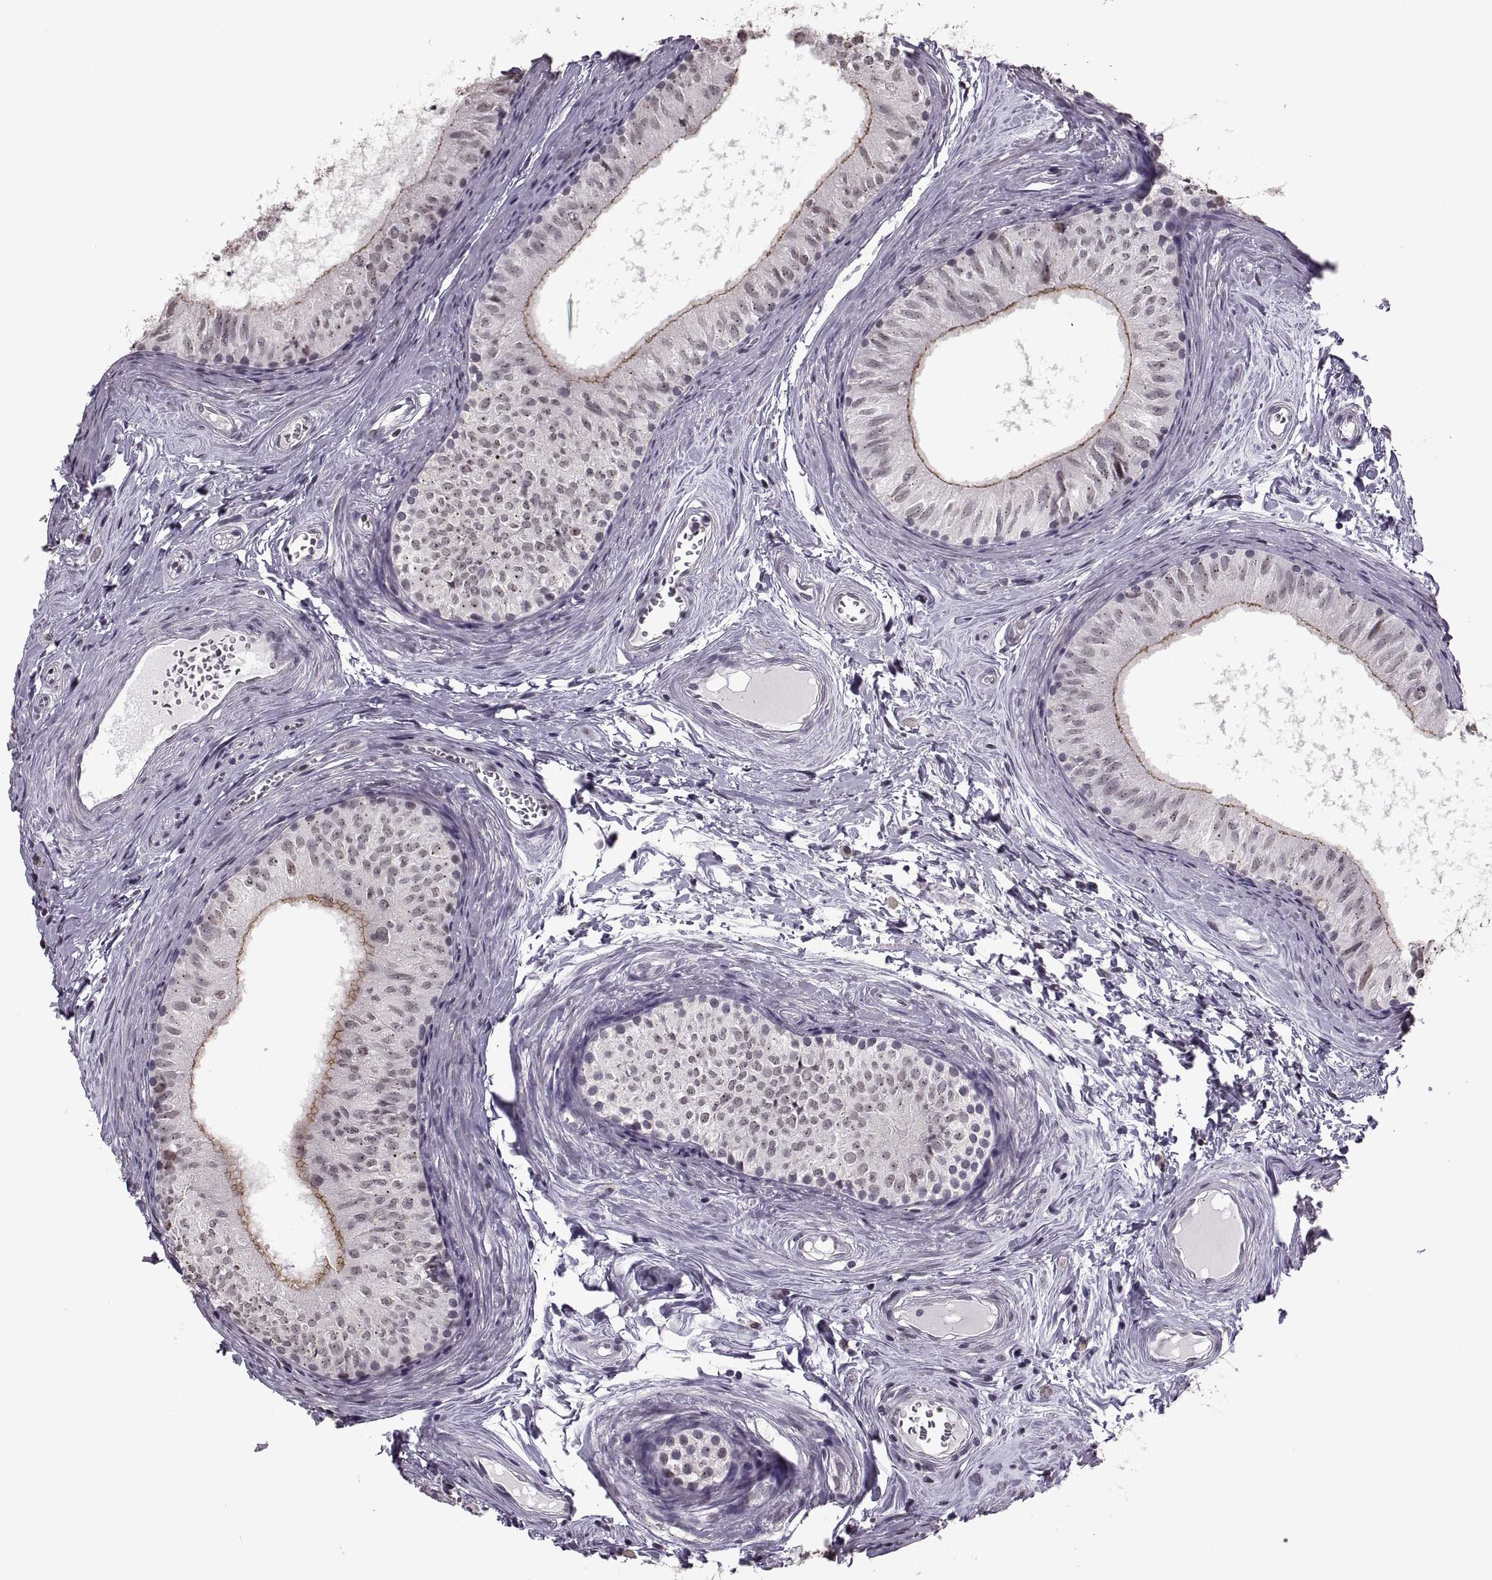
{"staining": {"intensity": "moderate", "quantity": "25%-75%", "location": "cytoplasmic/membranous"}, "tissue": "epididymis", "cell_type": "Glandular cells", "image_type": "normal", "snomed": [{"axis": "morphology", "description": "Normal tissue, NOS"}, {"axis": "topography", "description": "Epididymis"}], "caption": "High-power microscopy captured an immunohistochemistry (IHC) histopathology image of normal epididymis, revealing moderate cytoplasmic/membranous positivity in approximately 25%-75% of glandular cells.", "gene": "PALS1", "patient": {"sex": "male", "age": 52}}